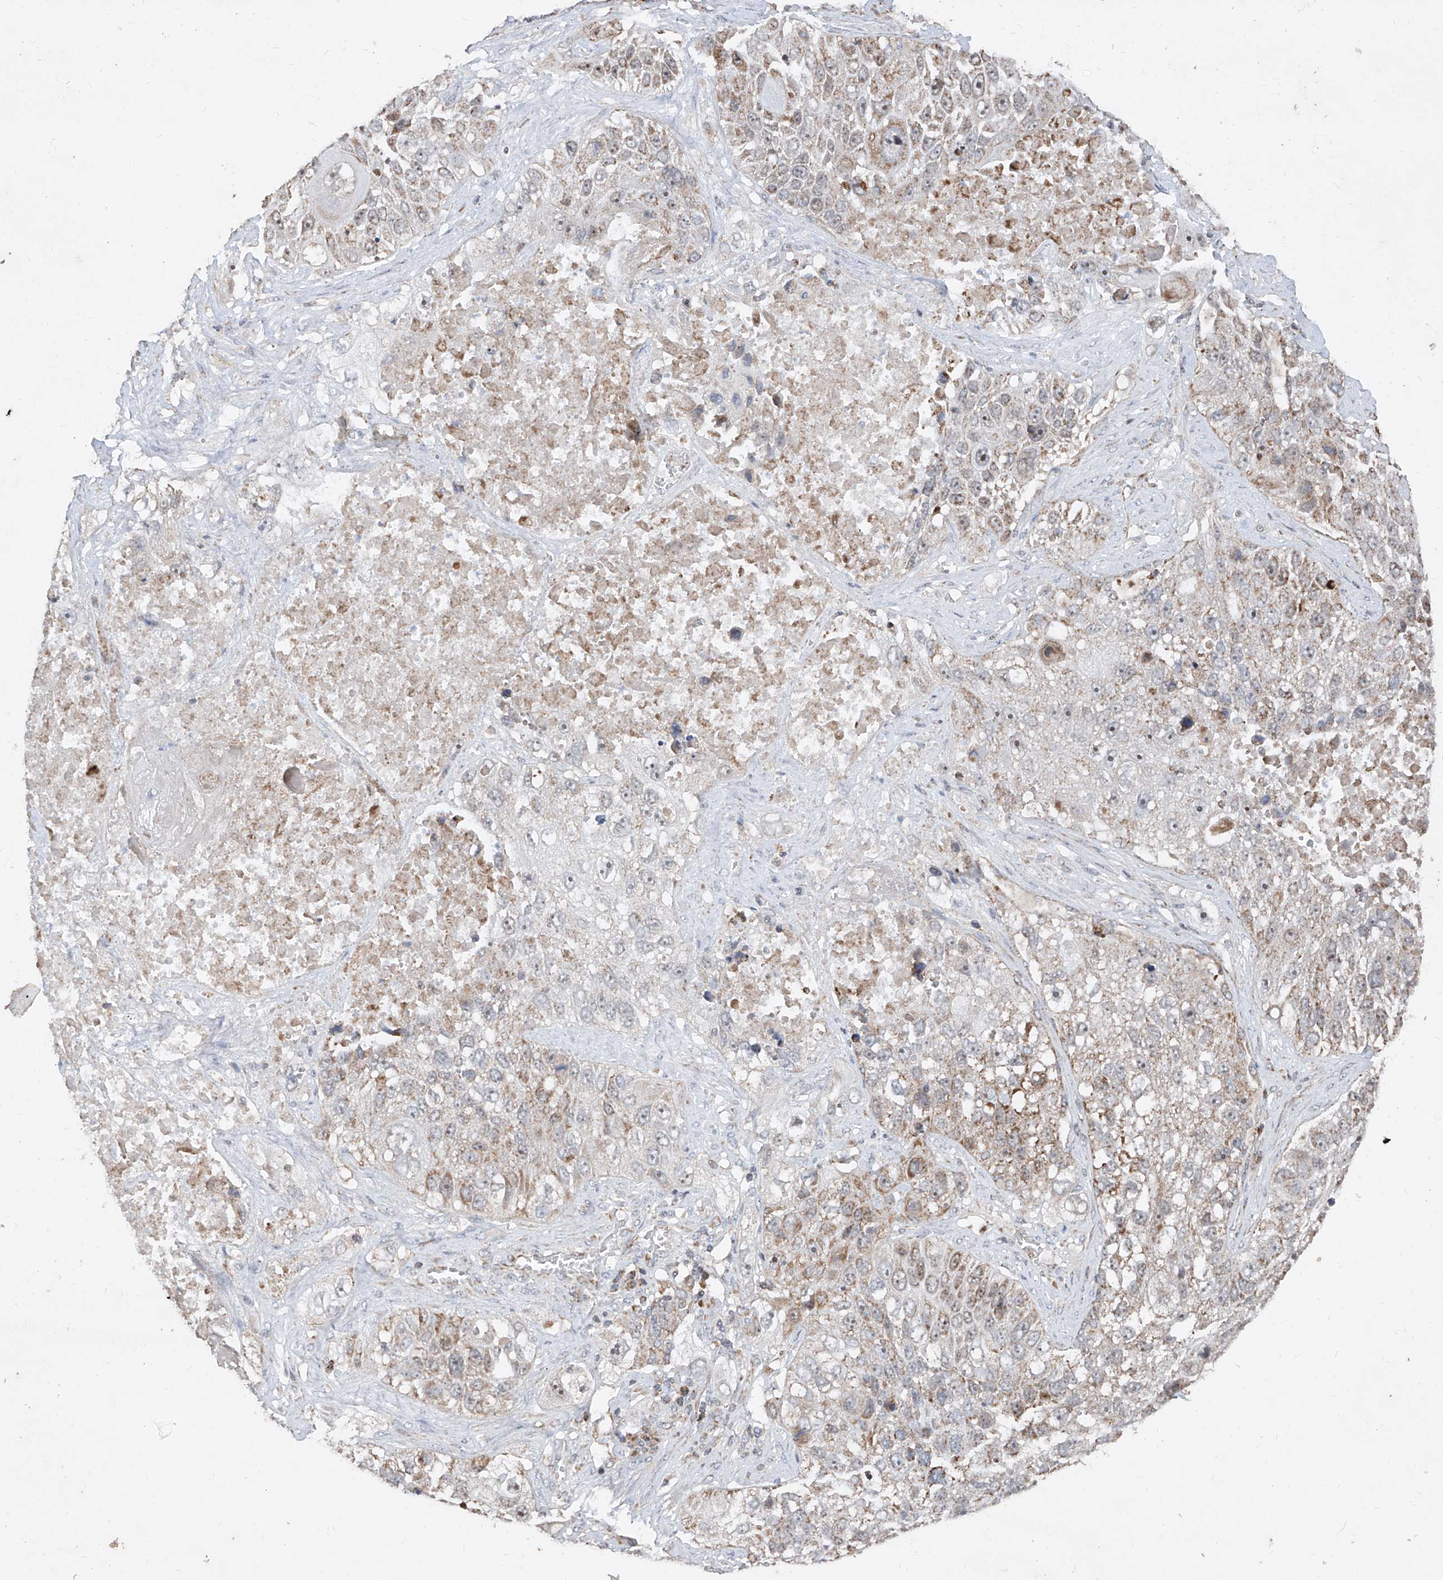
{"staining": {"intensity": "weak", "quantity": "25%-75%", "location": "cytoplasmic/membranous,nuclear"}, "tissue": "lung cancer", "cell_type": "Tumor cells", "image_type": "cancer", "snomed": [{"axis": "morphology", "description": "Squamous cell carcinoma, NOS"}, {"axis": "topography", "description": "Lung"}], "caption": "High-magnification brightfield microscopy of lung squamous cell carcinoma stained with DAB (3,3'-diaminobenzidine) (brown) and counterstained with hematoxylin (blue). tumor cells exhibit weak cytoplasmic/membranous and nuclear expression is seen in approximately25%-75% of cells.", "gene": "NDUFB3", "patient": {"sex": "male", "age": 61}}